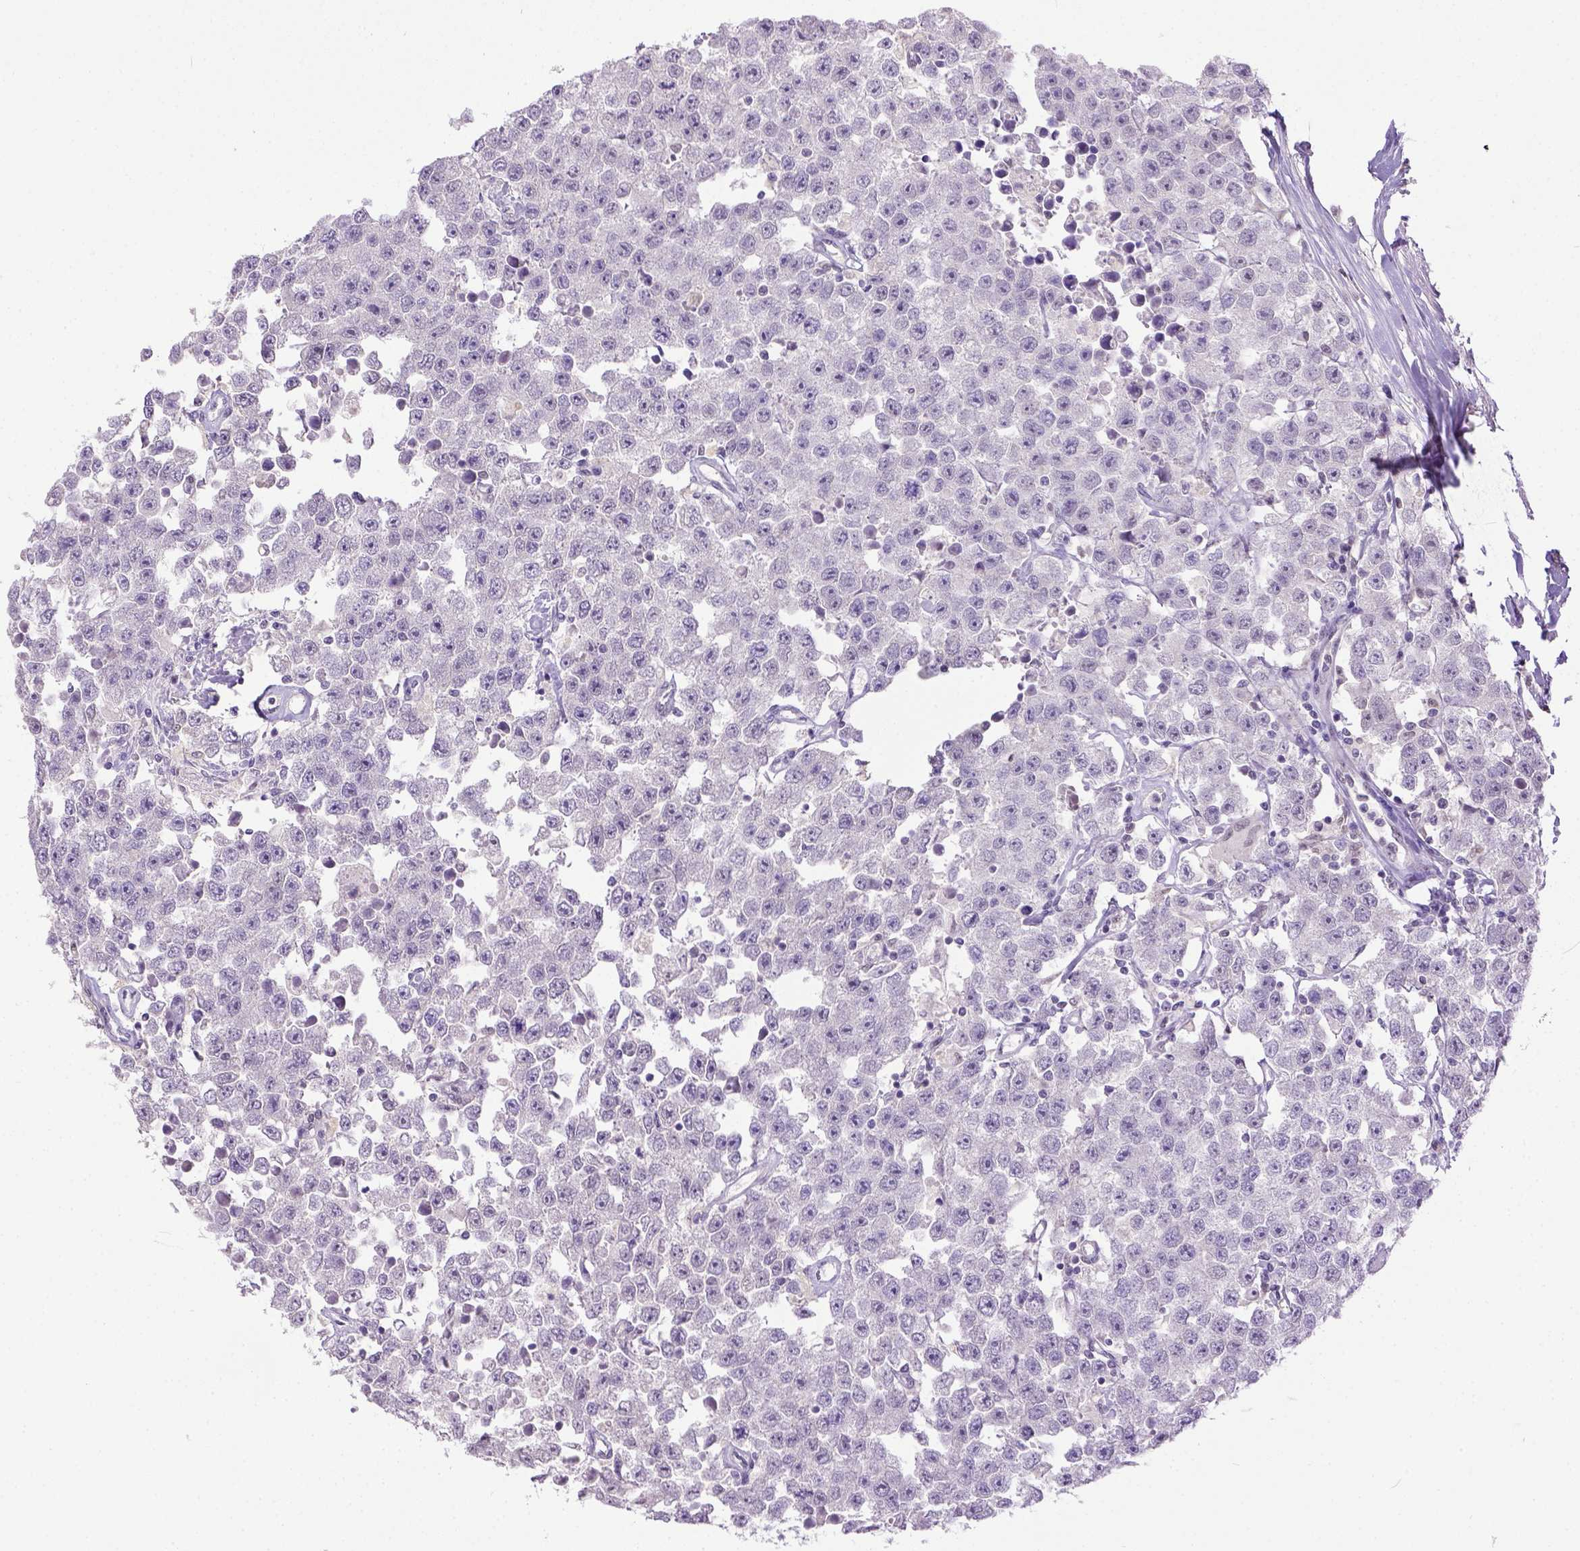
{"staining": {"intensity": "negative", "quantity": "none", "location": "none"}, "tissue": "testis cancer", "cell_type": "Tumor cells", "image_type": "cancer", "snomed": [{"axis": "morphology", "description": "Seminoma, NOS"}, {"axis": "topography", "description": "Testis"}], "caption": "DAB (3,3'-diaminobenzidine) immunohistochemical staining of testis seminoma displays no significant staining in tumor cells. Nuclei are stained in blue.", "gene": "ERCC1", "patient": {"sex": "male", "age": 52}}